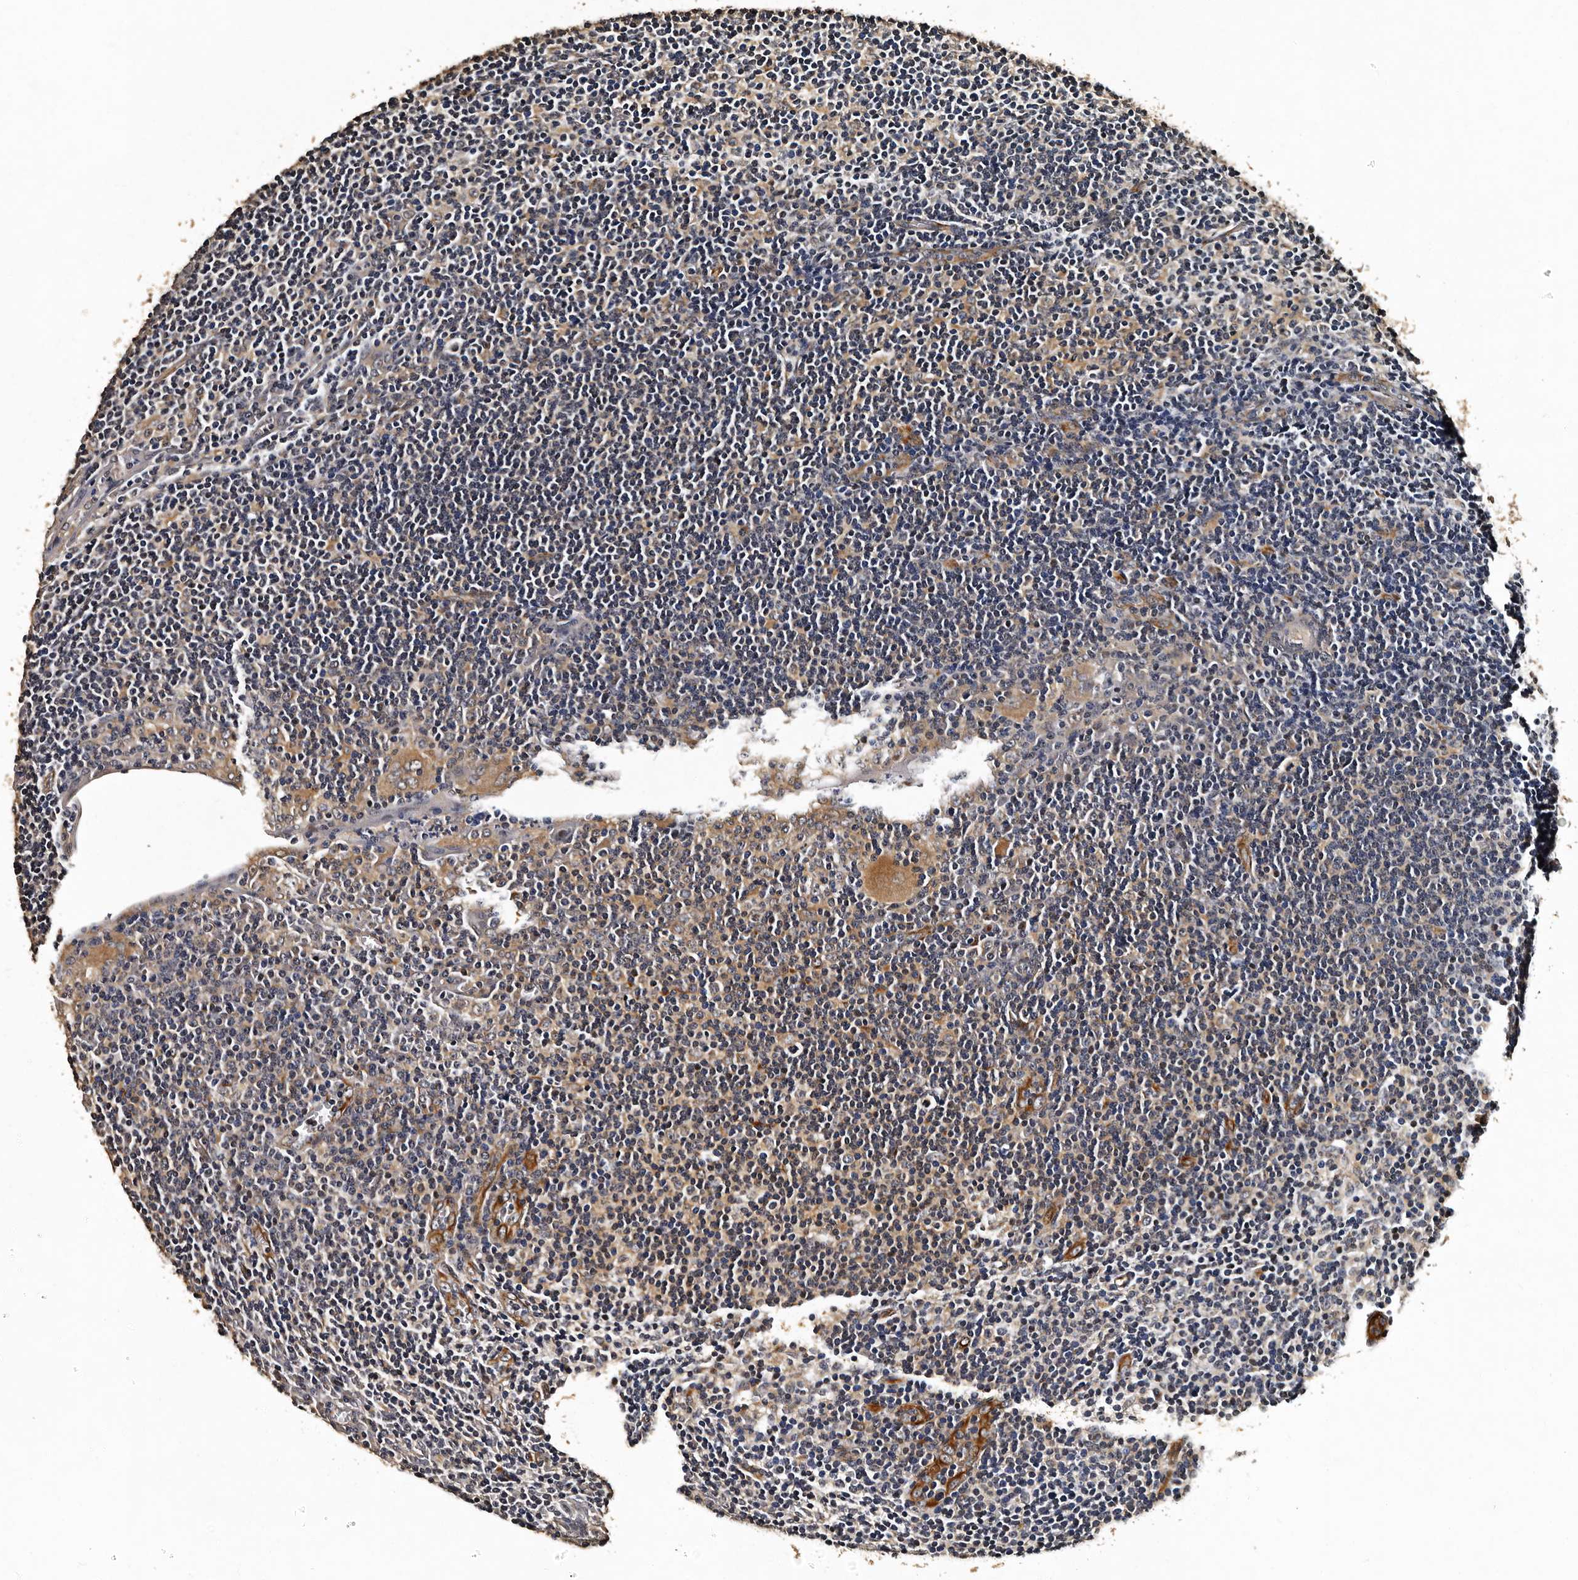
{"staining": {"intensity": "negative", "quantity": "none", "location": "none"}, "tissue": "tonsil", "cell_type": "Germinal center cells", "image_type": "normal", "snomed": [{"axis": "morphology", "description": "Normal tissue, NOS"}, {"axis": "topography", "description": "Tonsil"}], "caption": "Tonsil was stained to show a protein in brown. There is no significant expression in germinal center cells. (DAB IHC, high magnification).", "gene": "CPNE3", "patient": {"sex": "male", "age": 37}}